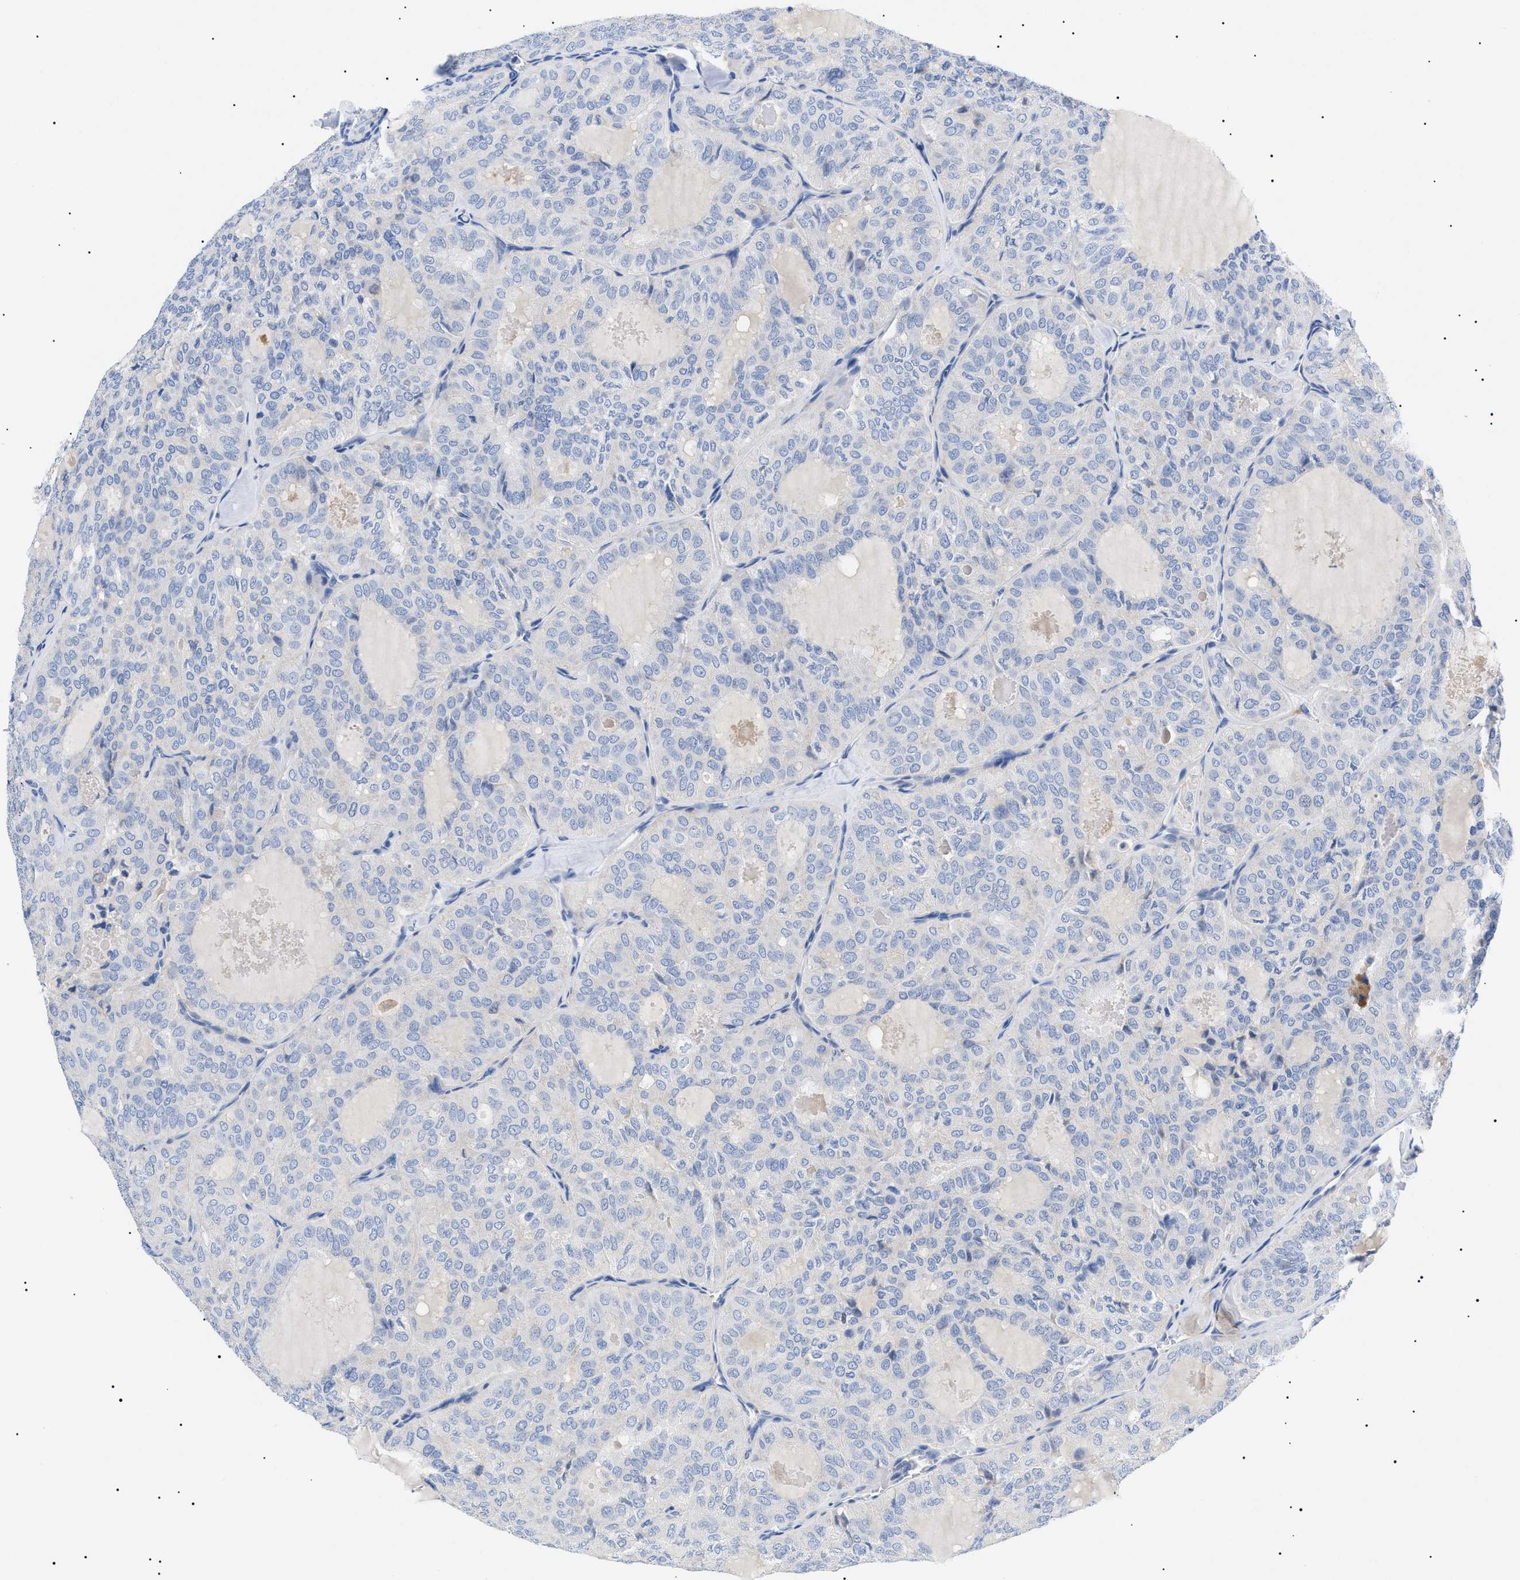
{"staining": {"intensity": "negative", "quantity": "none", "location": "none"}, "tissue": "thyroid cancer", "cell_type": "Tumor cells", "image_type": "cancer", "snomed": [{"axis": "morphology", "description": "Follicular adenoma carcinoma, NOS"}, {"axis": "topography", "description": "Thyroid gland"}], "caption": "This is an IHC micrograph of thyroid cancer. There is no positivity in tumor cells.", "gene": "ACKR1", "patient": {"sex": "male", "age": 75}}